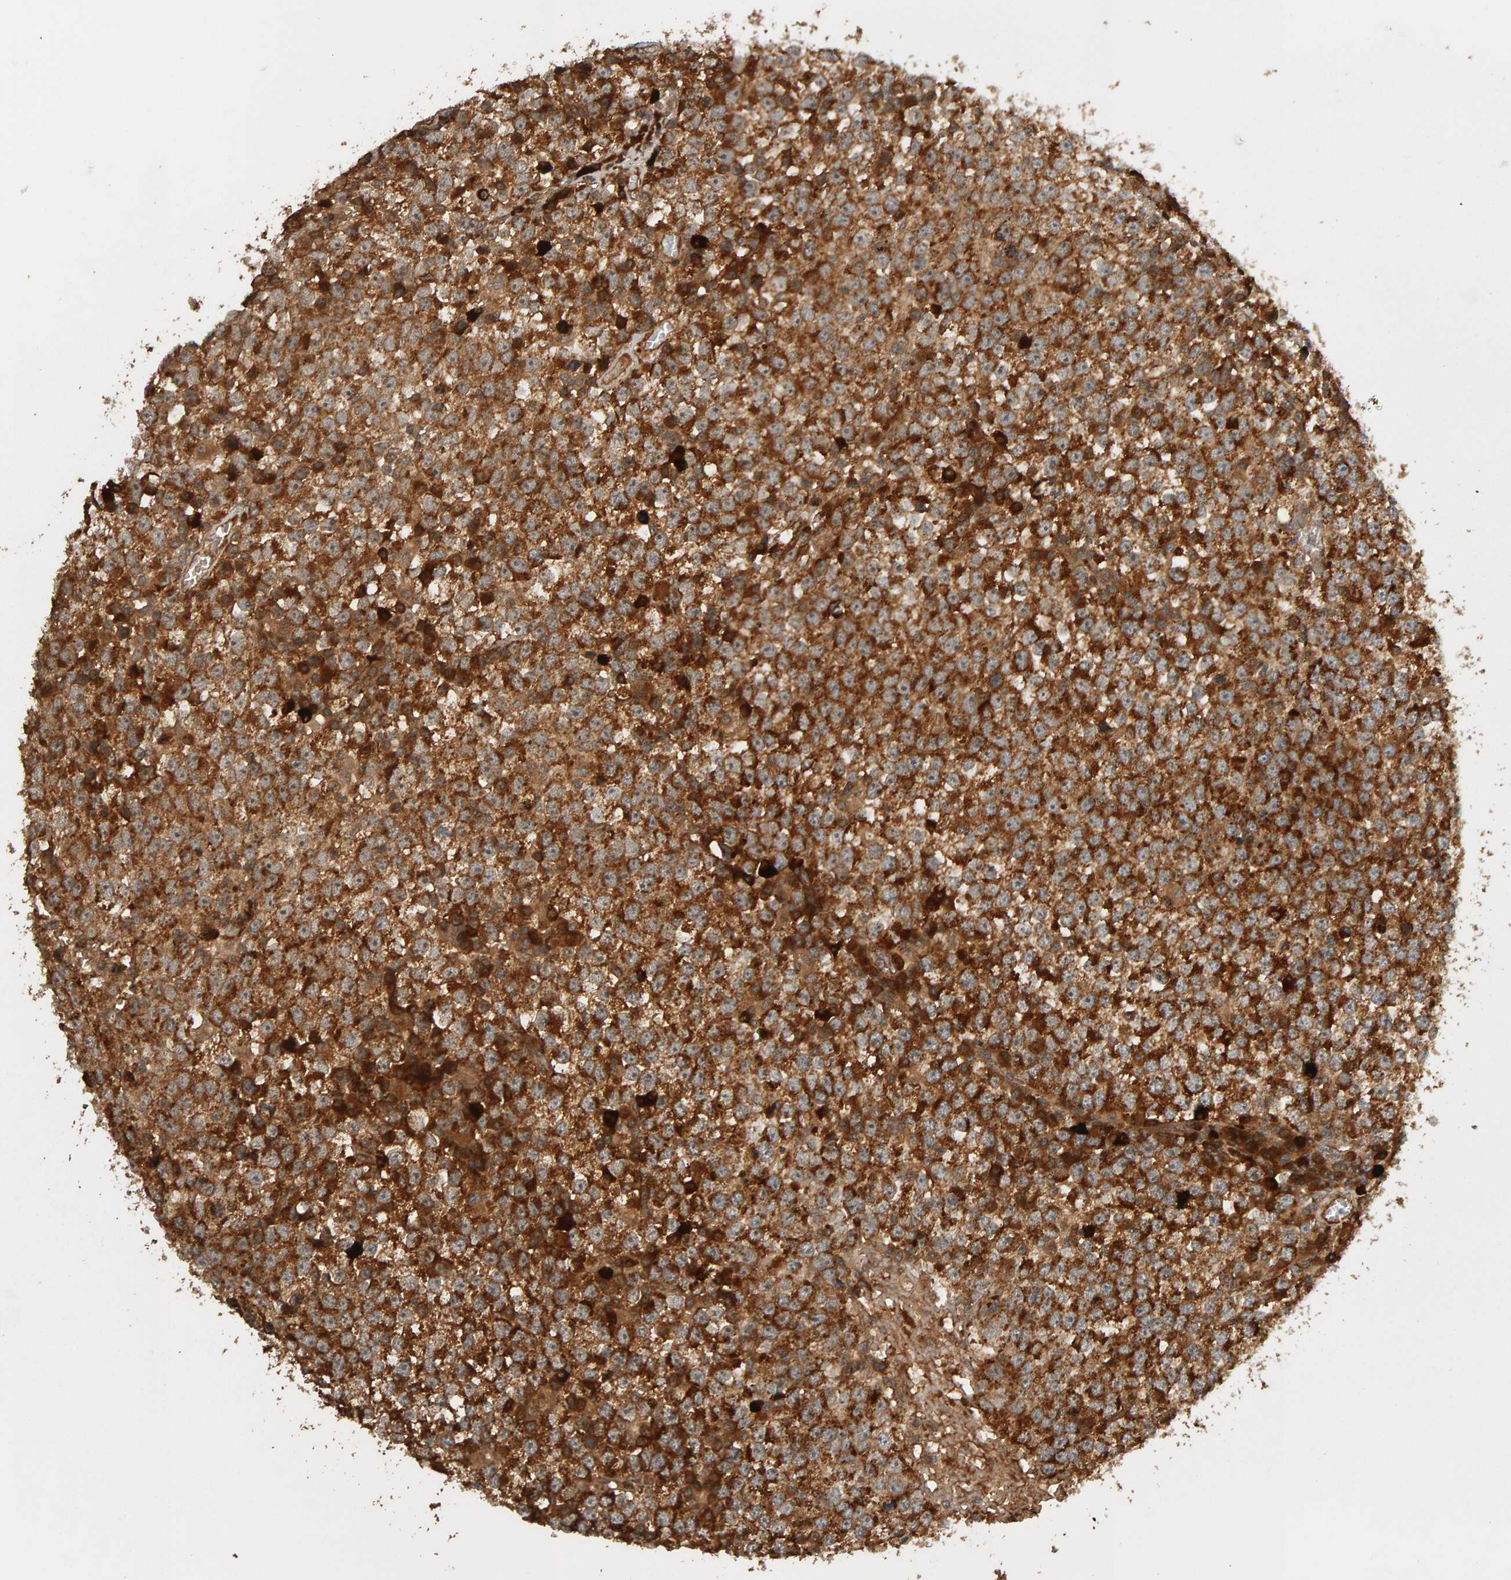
{"staining": {"intensity": "strong", "quantity": ">75%", "location": "cytoplasmic/membranous"}, "tissue": "testis cancer", "cell_type": "Tumor cells", "image_type": "cancer", "snomed": [{"axis": "morphology", "description": "Seminoma, NOS"}, {"axis": "topography", "description": "Testis"}], "caption": "There is high levels of strong cytoplasmic/membranous expression in tumor cells of testis cancer (seminoma), as demonstrated by immunohistochemical staining (brown color).", "gene": "ZFAND1", "patient": {"sex": "male", "age": 65}}